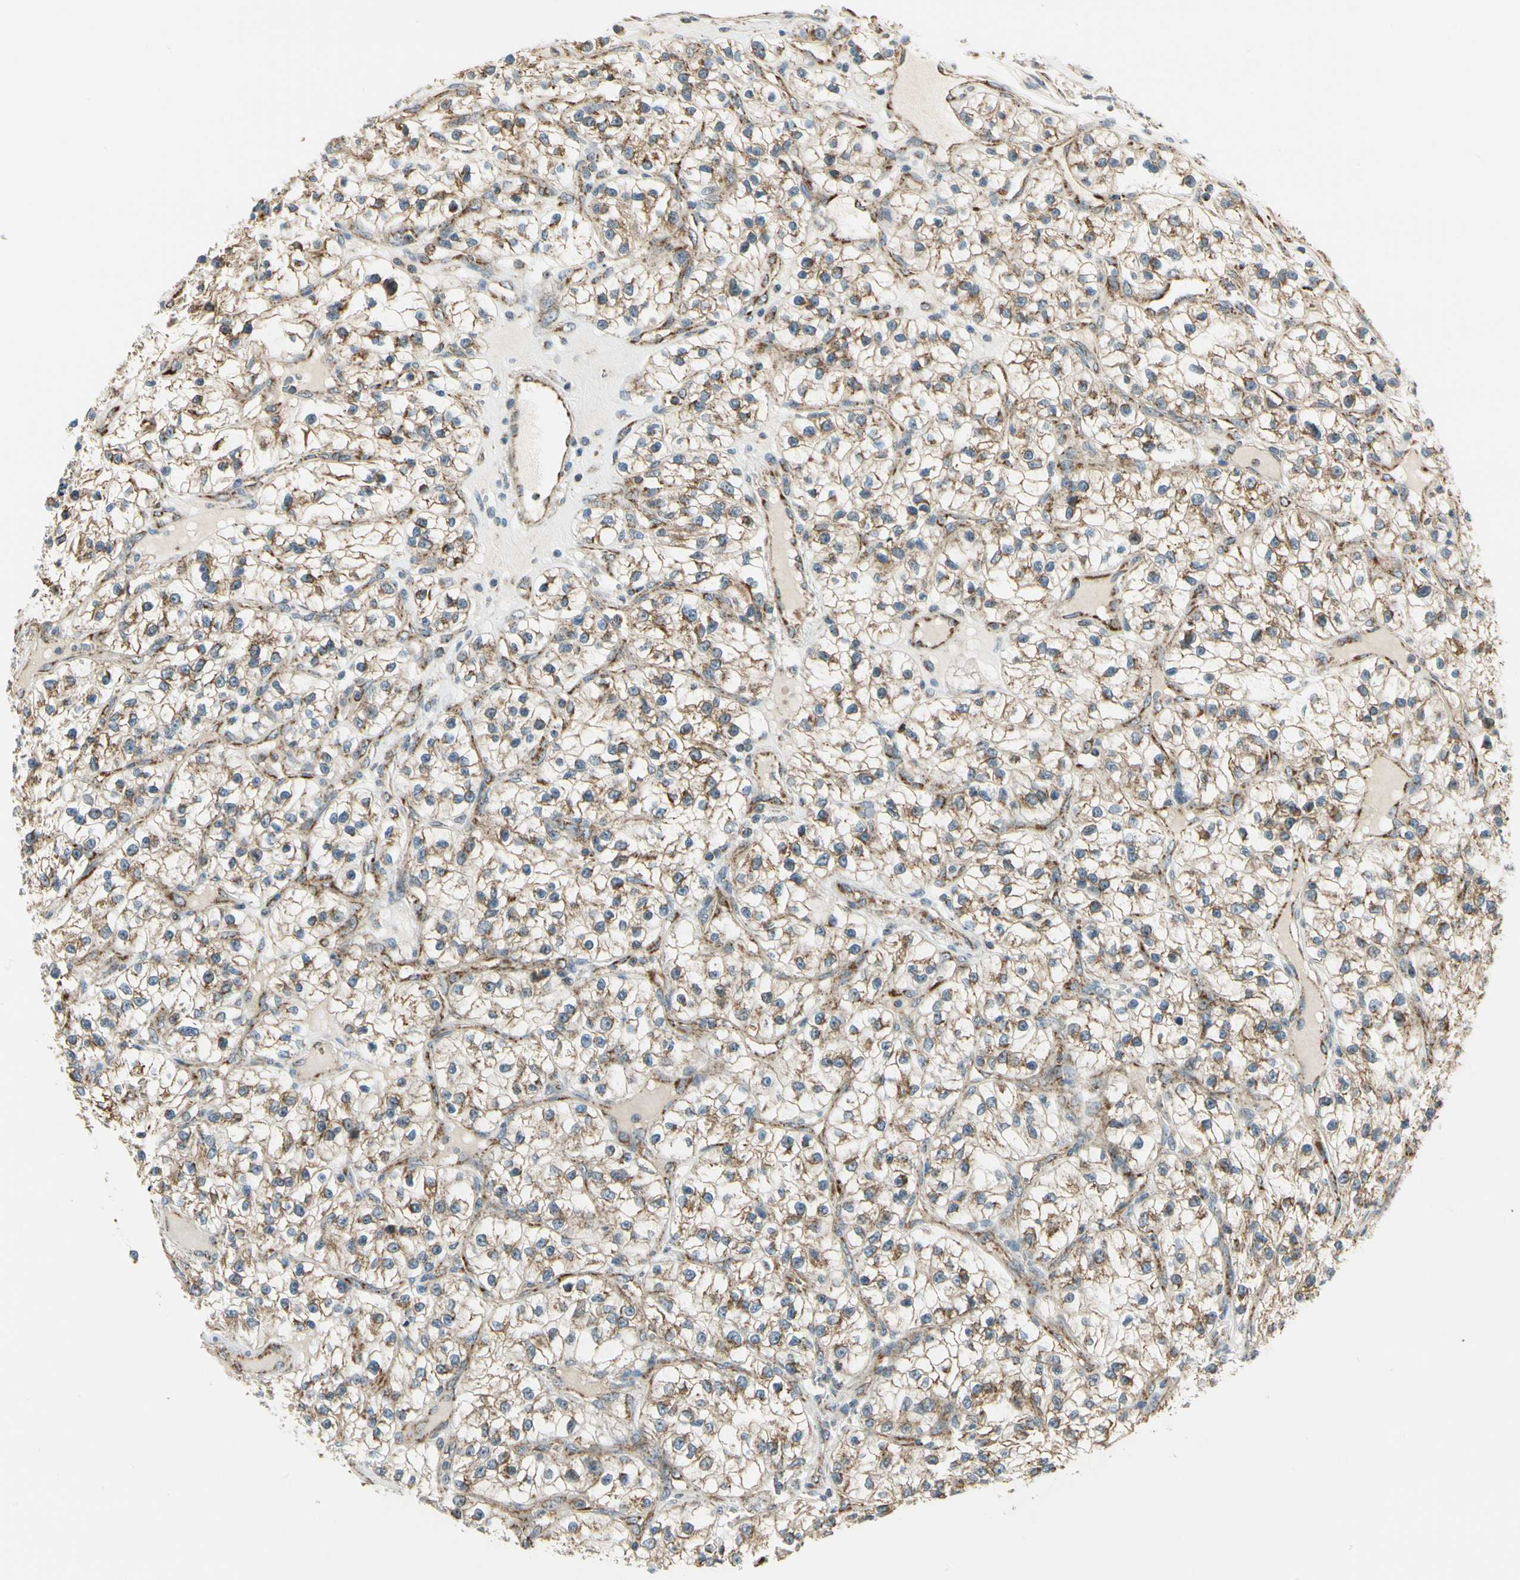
{"staining": {"intensity": "moderate", "quantity": "25%-75%", "location": "cytoplasmic/membranous"}, "tissue": "renal cancer", "cell_type": "Tumor cells", "image_type": "cancer", "snomed": [{"axis": "morphology", "description": "Adenocarcinoma, NOS"}, {"axis": "topography", "description": "Kidney"}], "caption": "Renal adenocarcinoma was stained to show a protein in brown. There is medium levels of moderate cytoplasmic/membranous positivity in about 25%-75% of tumor cells. Nuclei are stained in blue.", "gene": "EPHB3", "patient": {"sex": "female", "age": 57}}